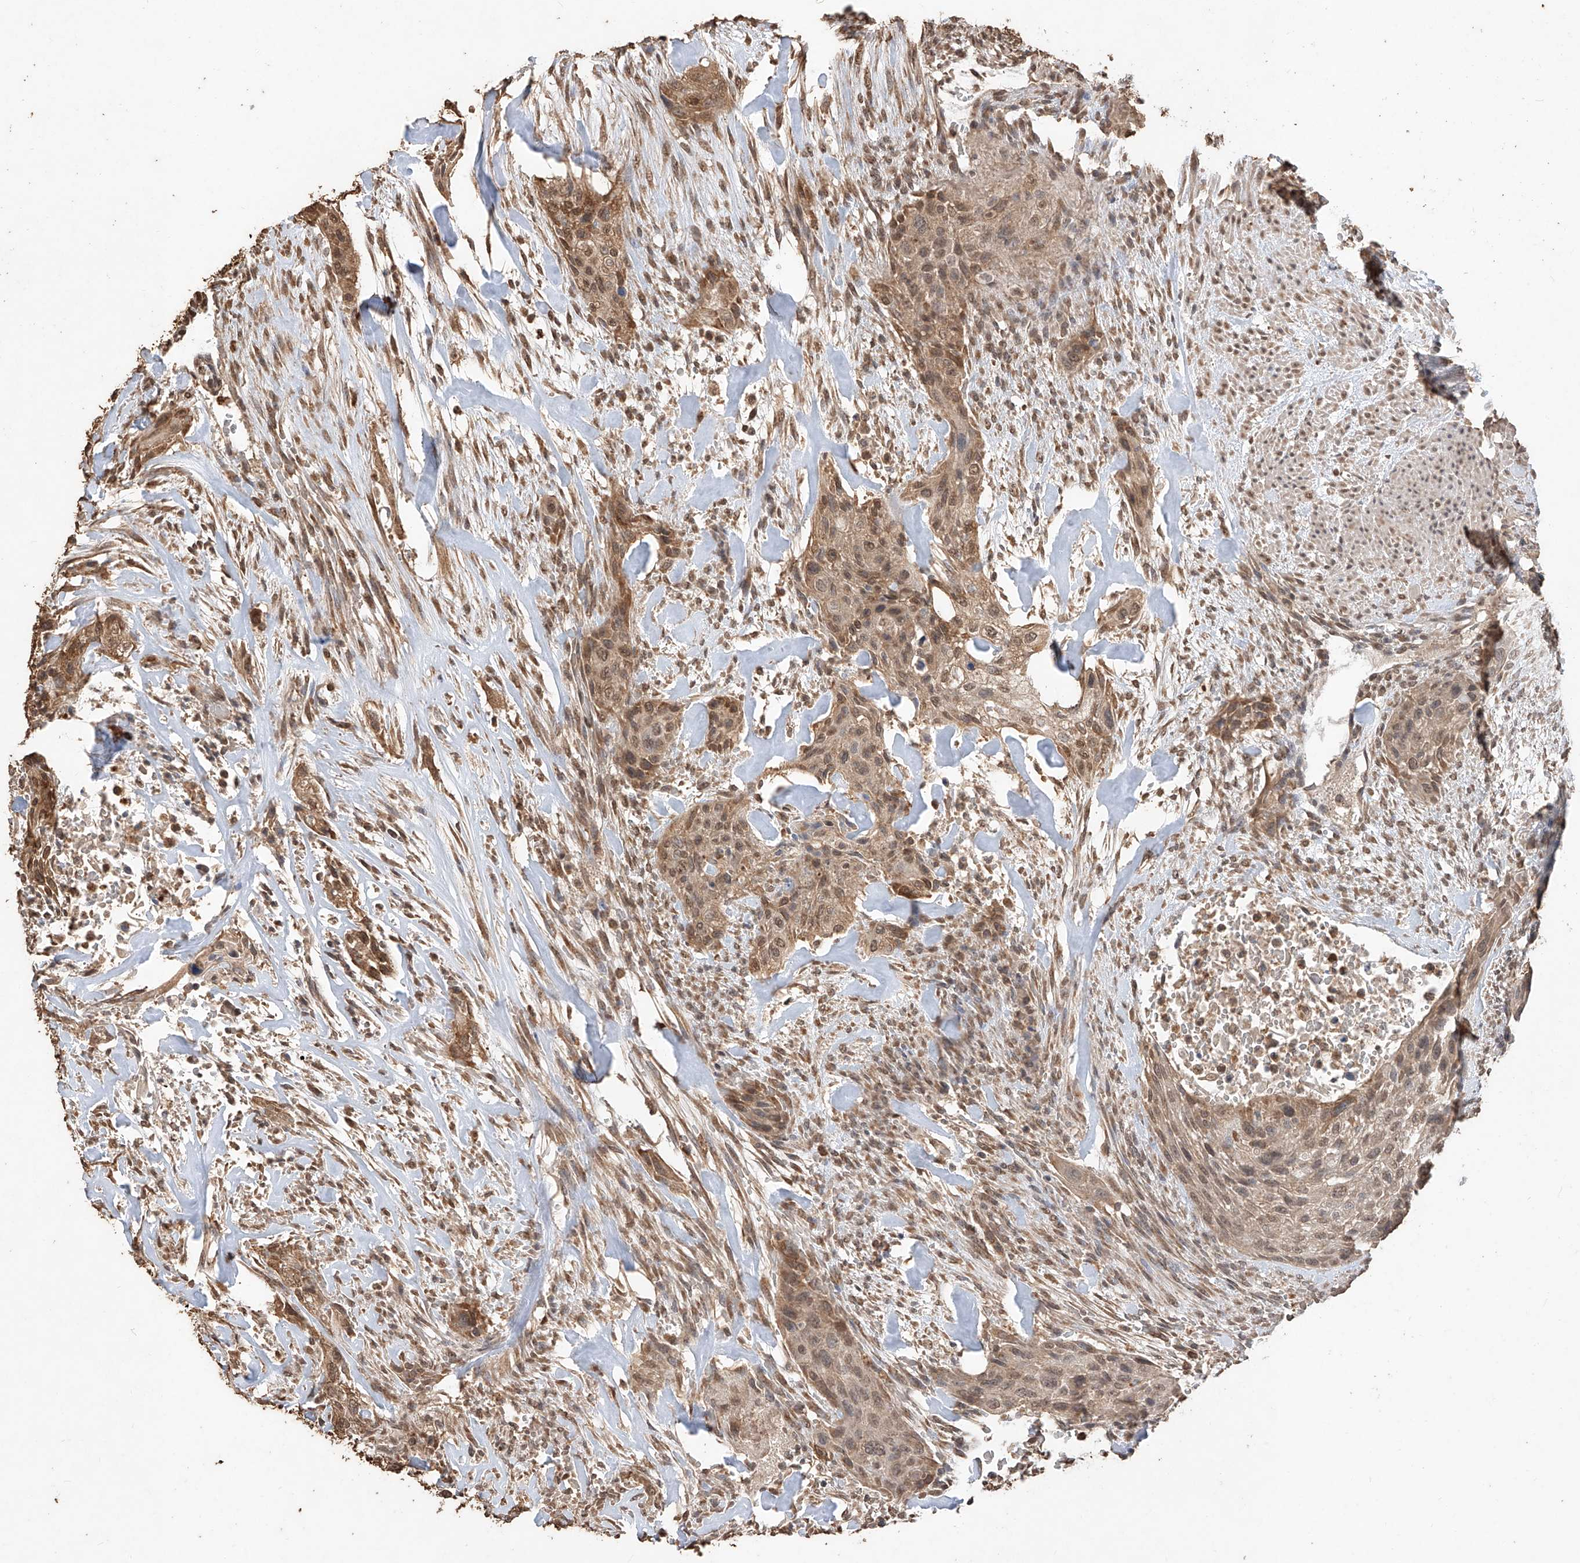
{"staining": {"intensity": "moderate", "quantity": ">75%", "location": "cytoplasmic/membranous,nuclear"}, "tissue": "urothelial cancer", "cell_type": "Tumor cells", "image_type": "cancer", "snomed": [{"axis": "morphology", "description": "Urothelial carcinoma, High grade"}, {"axis": "topography", "description": "Urinary bladder"}], "caption": "Protein analysis of high-grade urothelial carcinoma tissue exhibits moderate cytoplasmic/membranous and nuclear staining in about >75% of tumor cells. The protein of interest is stained brown, and the nuclei are stained in blue (DAB IHC with brightfield microscopy, high magnification).", "gene": "ELOVL1", "patient": {"sex": "male", "age": 35}}